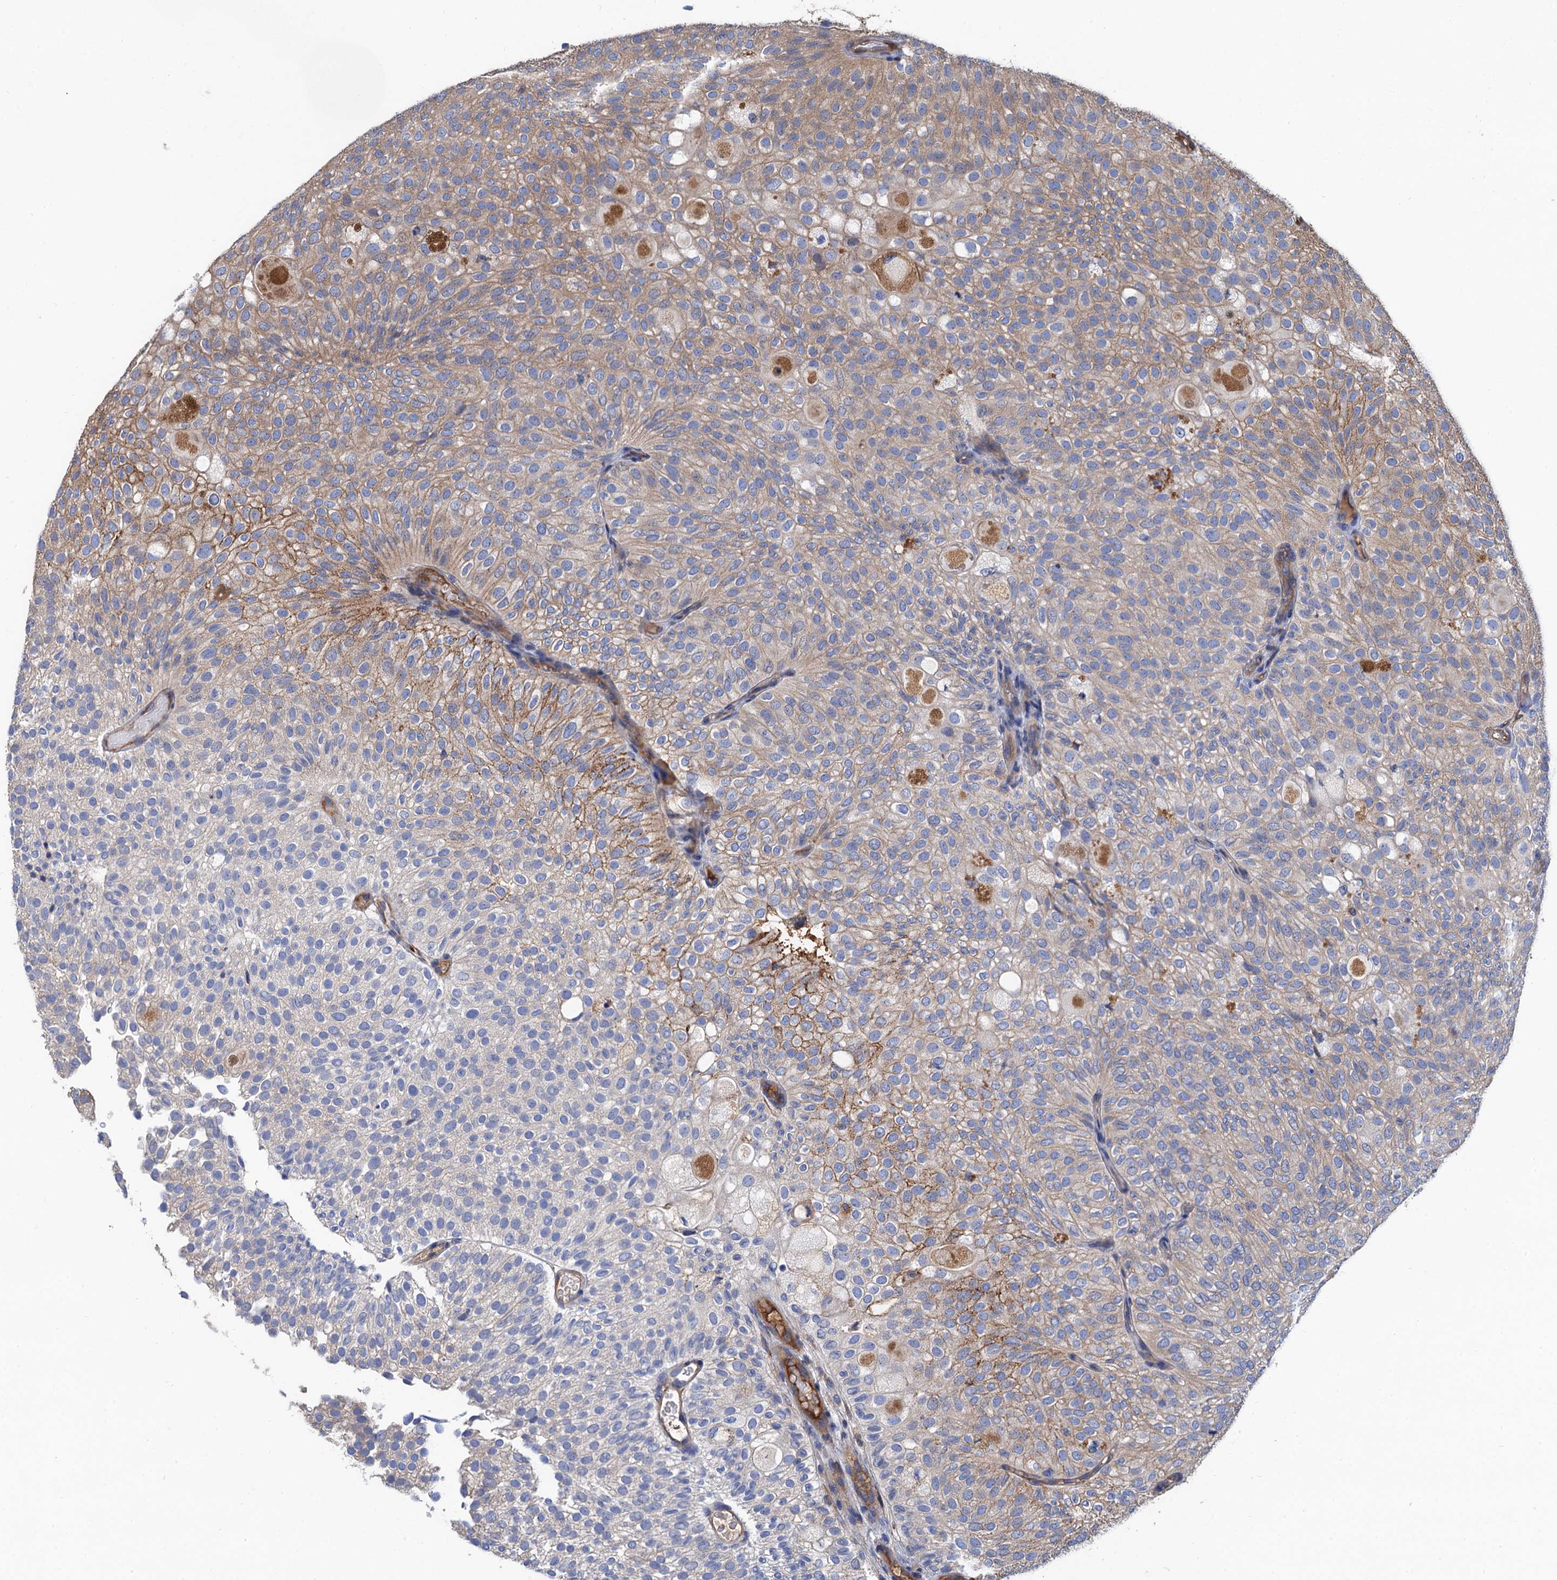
{"staining": {"intensity": "weak", "quantity": "25%-75%", "location": "cytoplasmic/membranous"}, "tissue": "urothelial cancer", "cell_type": "Tumor cells", "image_type": "cancer", "snomed": [{"axis": "morphology", "description": "Urothelial carcinoma, Low grade"}, {"axis": "topography", "description": "Urinary bladder"}], "caption": "An image of urothelial carcinoma (low-grade) stained for a protein demonstrates weak cytoplasmic/membranous brown staining in tumor cells.", "gene": "CNNM1", "patient": {"sex": "male", "age": 78}}